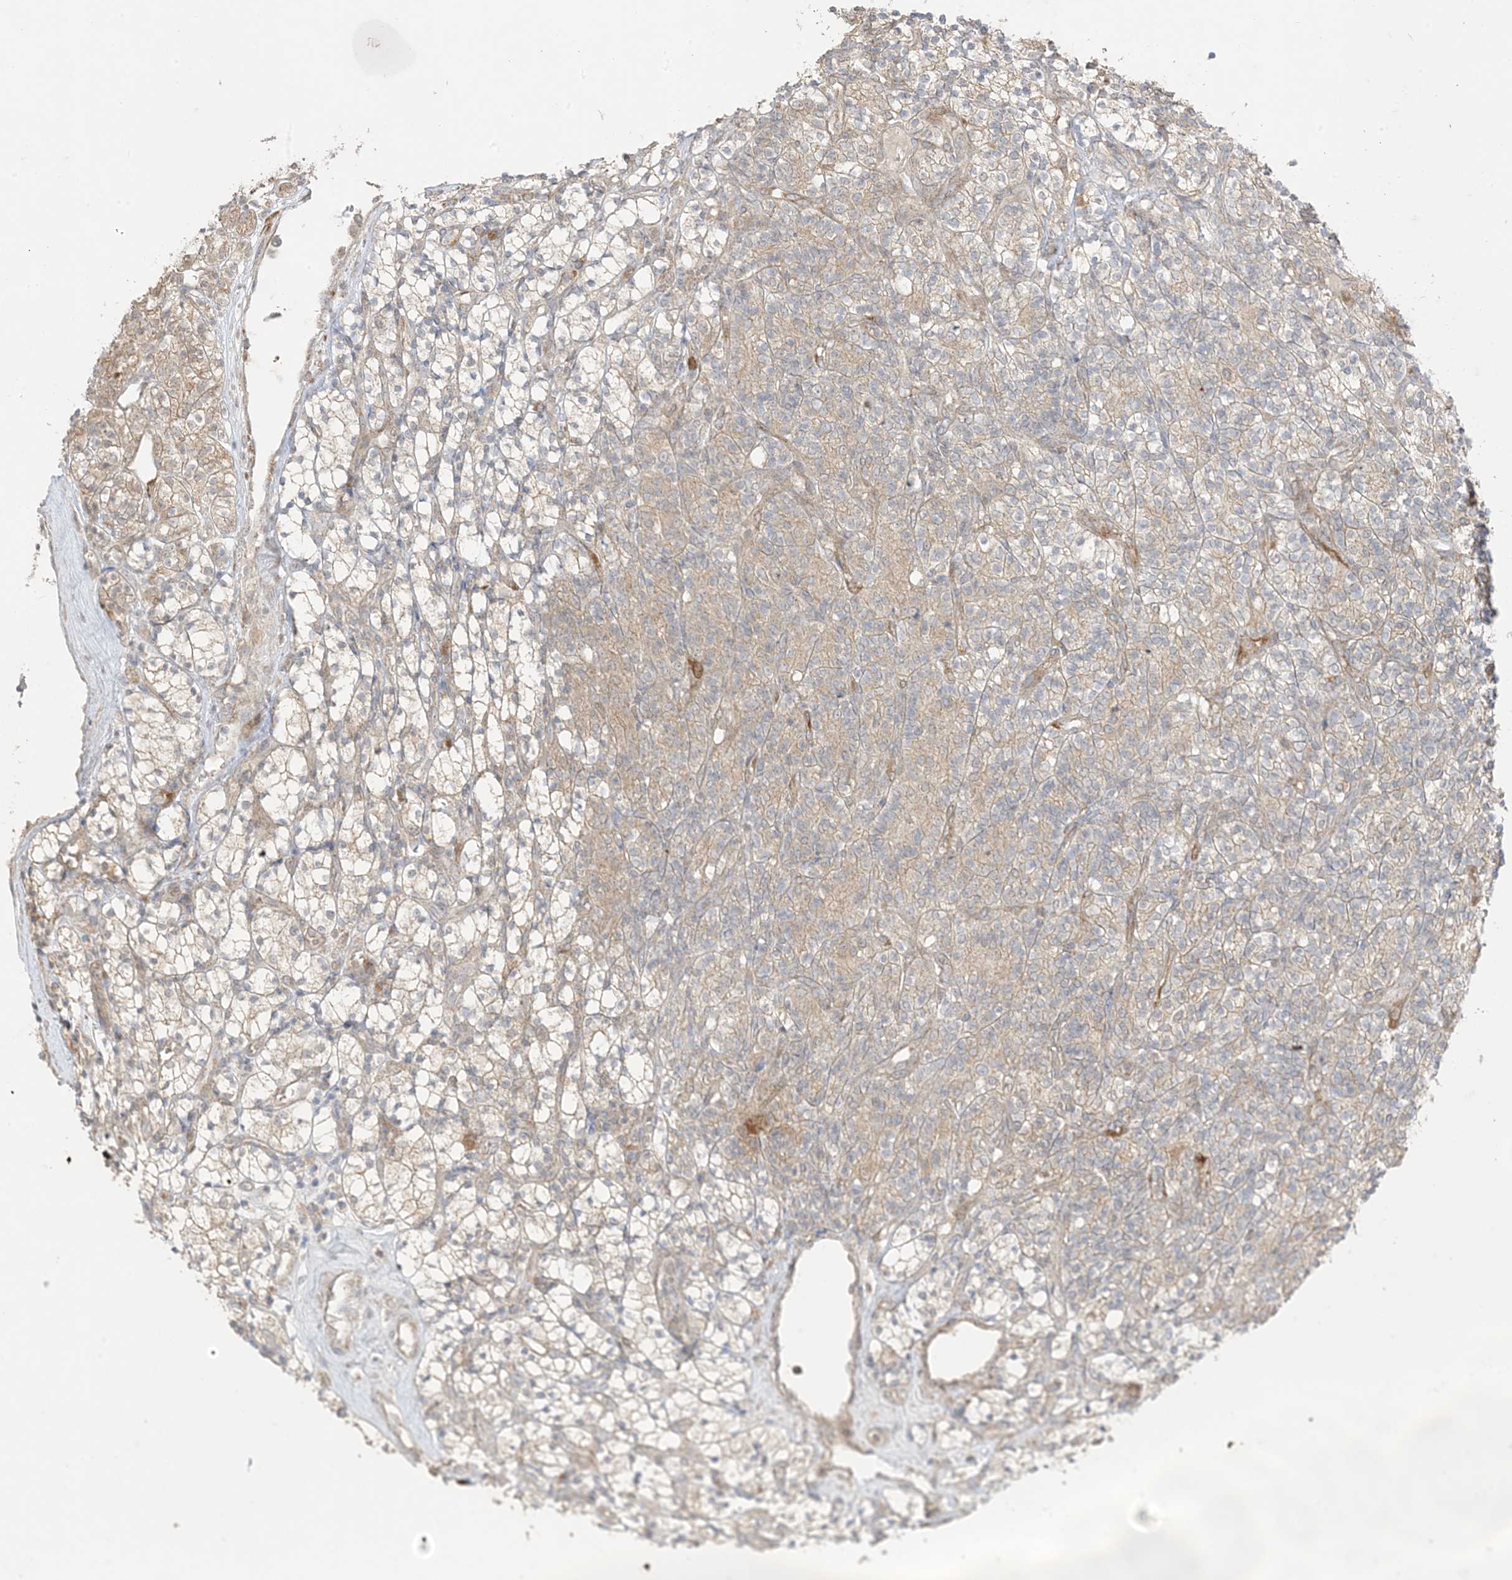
{"staining": {"intensity": "weak", "quantity": ">75%", "location": "cytoplasmic/membranous"}, "tissue": "renal cancer", "cell_type": "Tumor cells", "image_type": "cancer", "snomed": [{"axis": "morphology", "description": "Adenocarcinoma, NOS"}, {"axis": "topography", "description": "Kidney"}], "caption": "DAB immunohistochemical staining of renal adenocarcinoma displays weak cytoplasmic/membranous protein staining in approximately >75% of tumor cells.", "gene": "ODC1", "patient": {"sex": "male", "age": 77}}